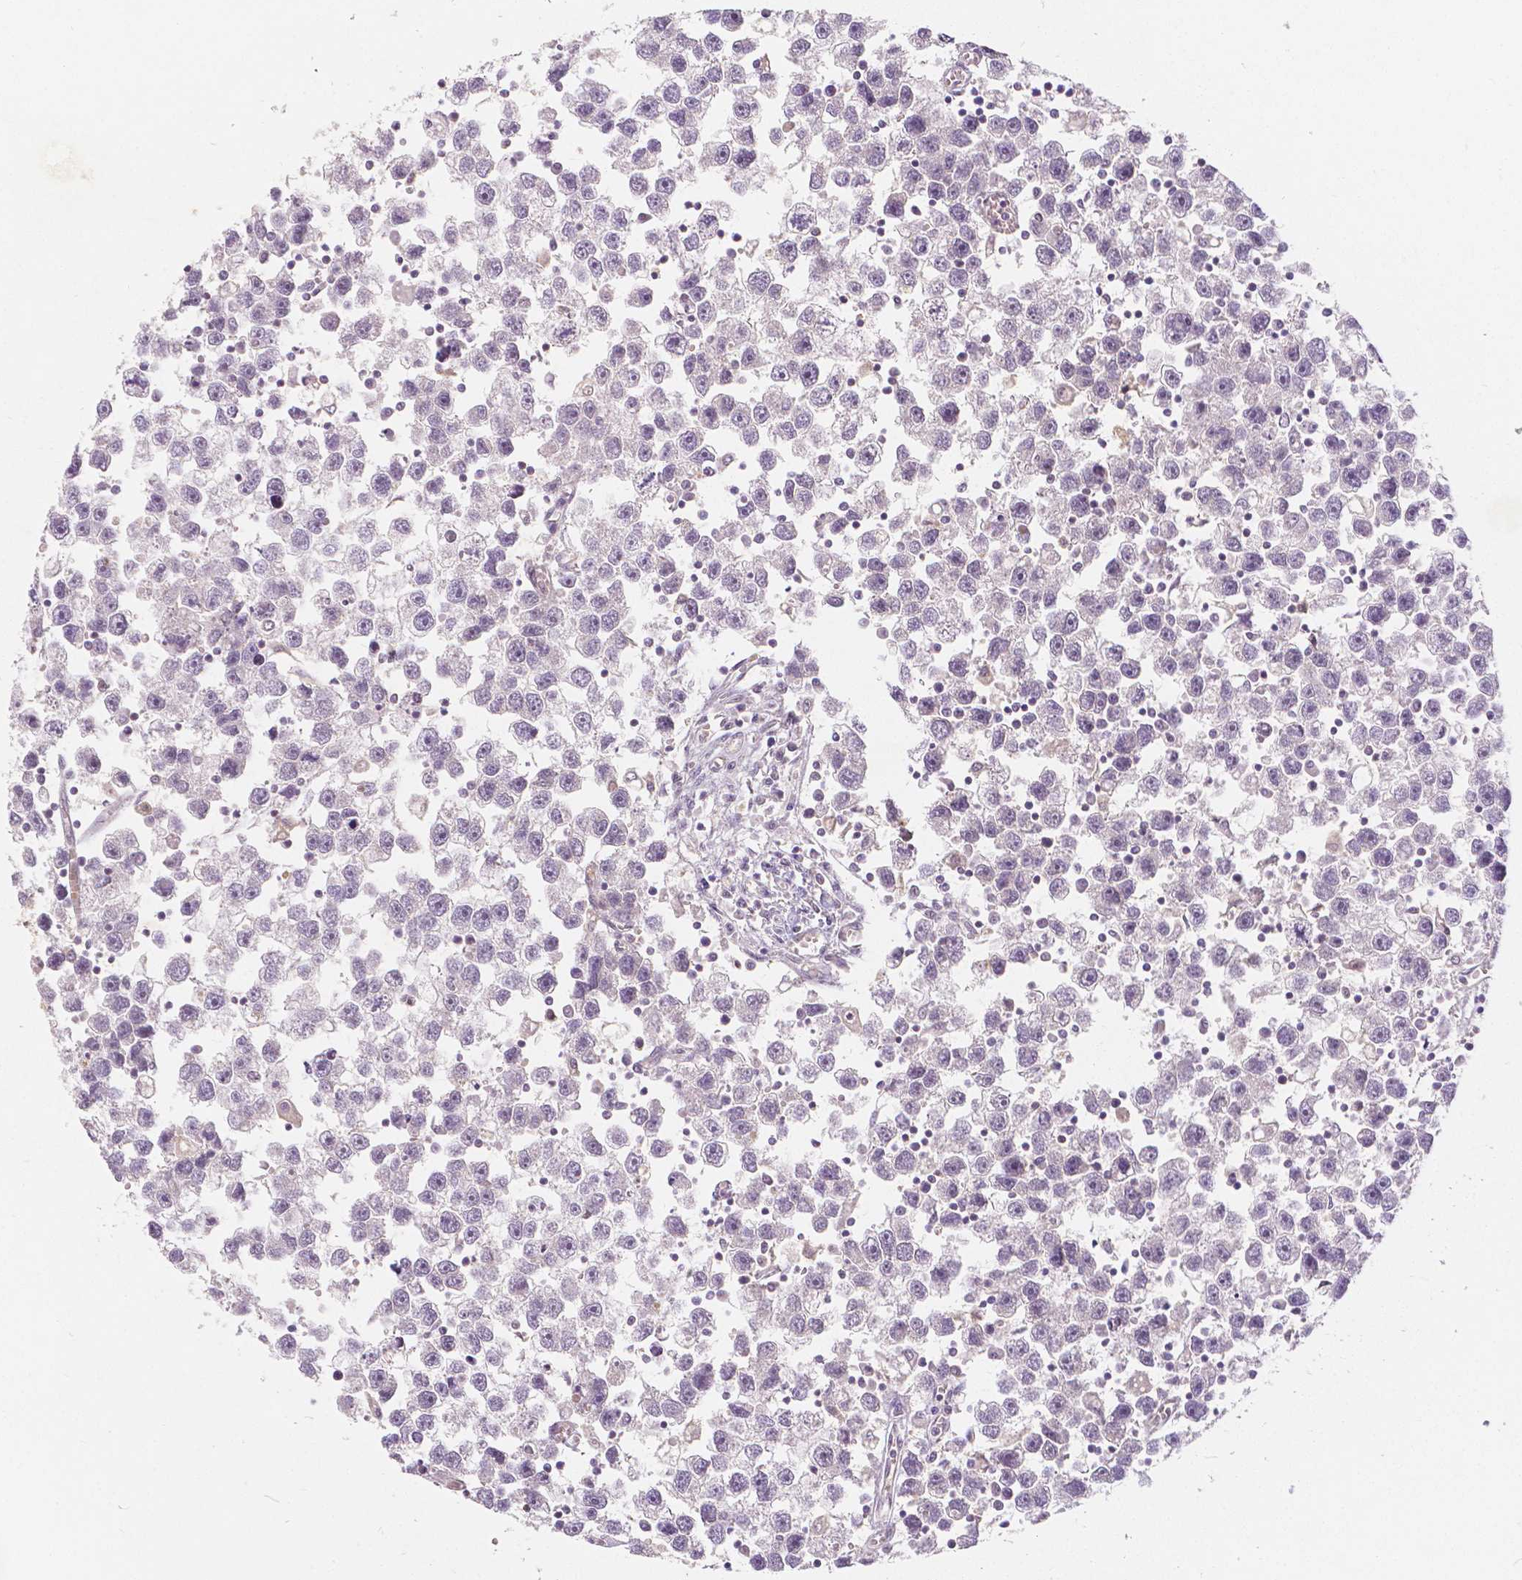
{"staining": {"intensity": "negative", "quantity": "none", "location": "none"}, "tissue": "testis cancer", "cell_type": "Tumor cells", "image_type": "cancer", "snomed": [{"axis": "morphology", "description": "Seminoma, NOS"}, {"axis": "topography", "description": "Testis"}], "caption": "Image shows no protein positivity in tumor cells of testis seminoma tissue. (DAB immunohistochemistry visualized using brightfield microscopy, high magnification).", "gene": "NAPRT", "patient": {"sex": "male", "age": 30}}